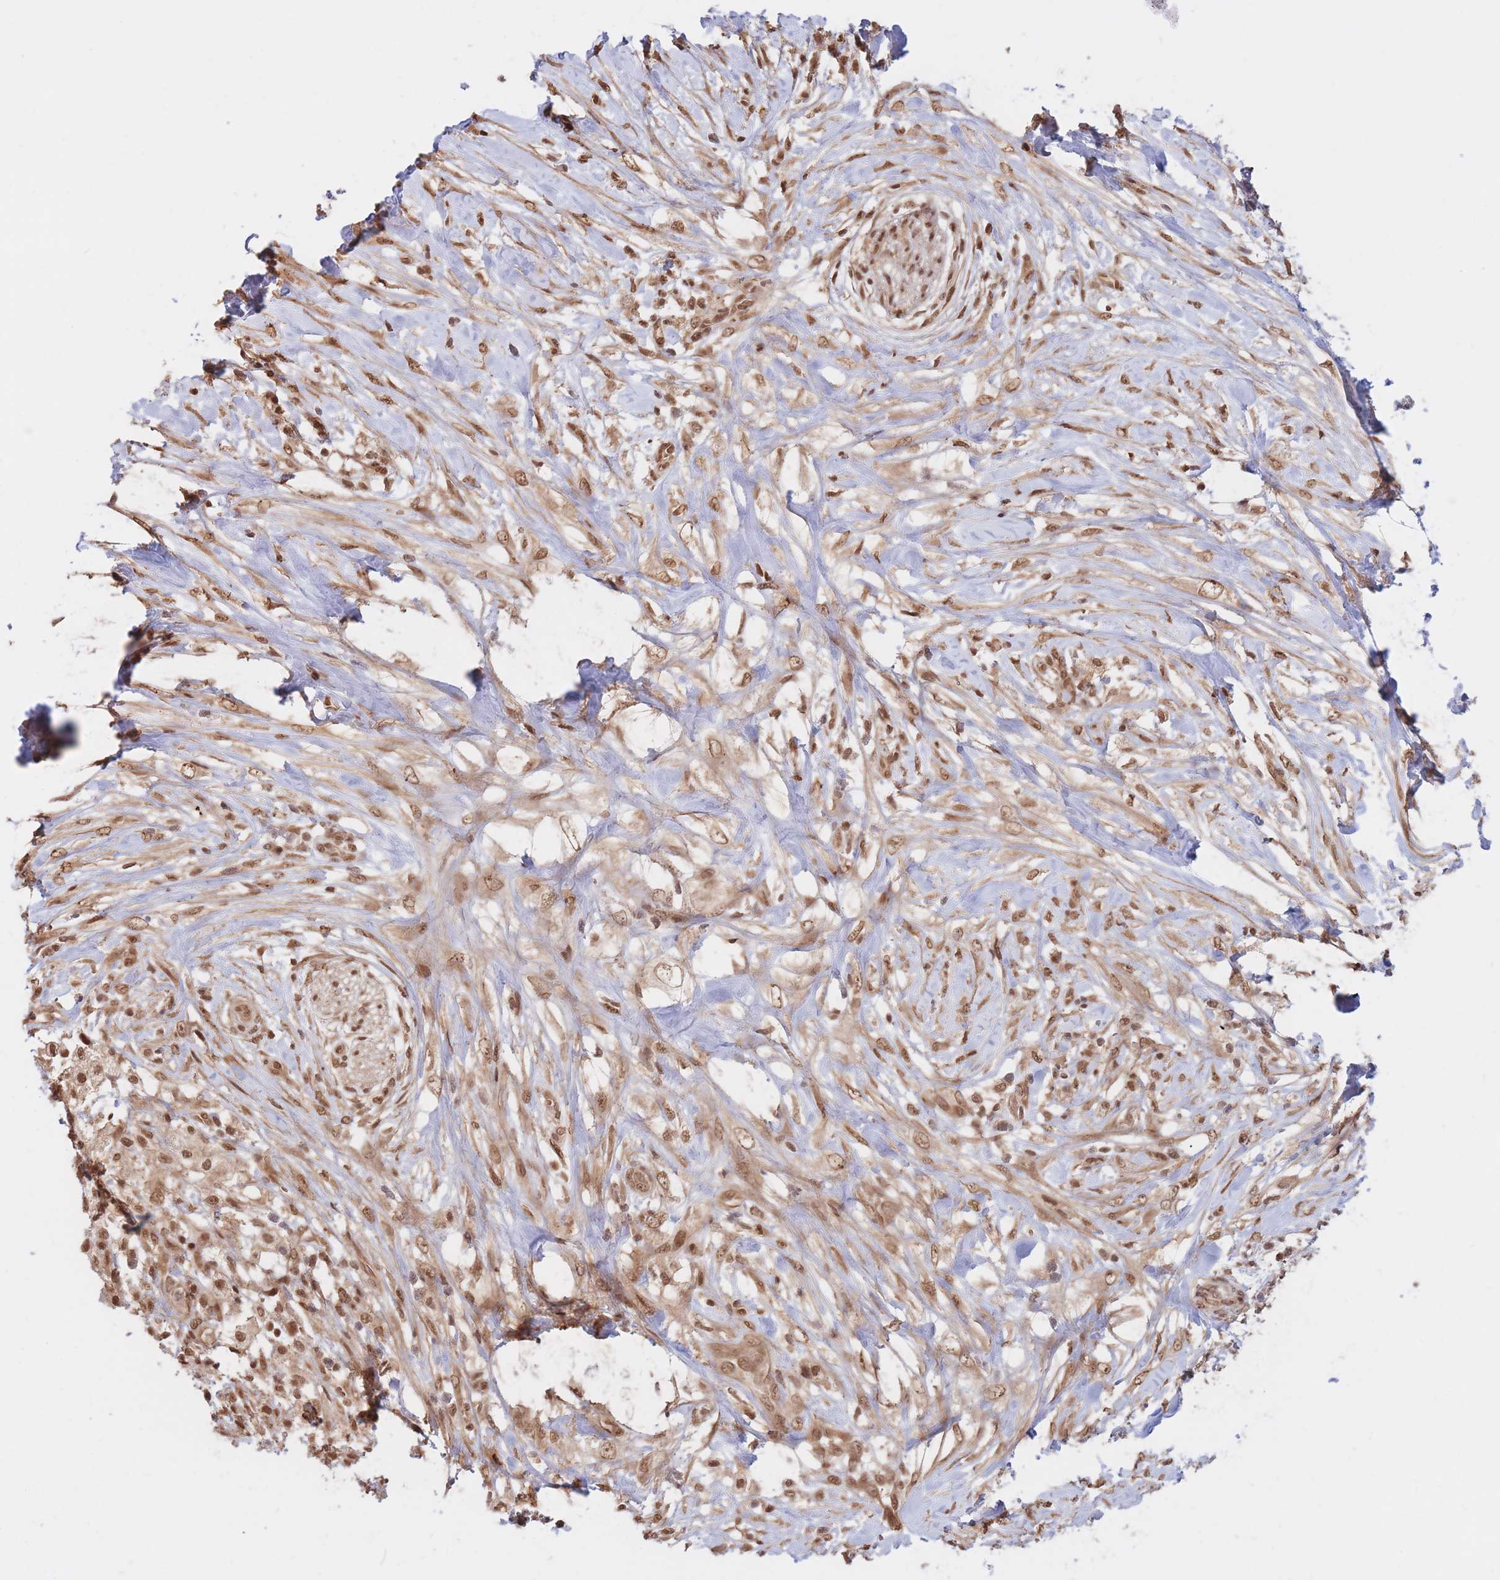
{"staining": {"intensity": "moderate", "quantity": ">75%", "location": "cytoplasmic/membranous,nuclear"}, "tissue": "pancreatic cancer", "cell_type": "Tumor cells", "image_type": "cancer", "snomed": [{"axis": "morphology", "description": "Adenocarcinoma, NOS"}, {"axis": "topography", "description": "Pancreas"}], "caption": "DAB (3,3'-diaminobenzidine) immunohistochemical staining of human pancreatic cancer shows moderate cytoplasmic/membranous and nuclear protein staining in about >75% of tumor cells.", "gene": "SRA1", "patient": {"sex": "female", "age": 72}}